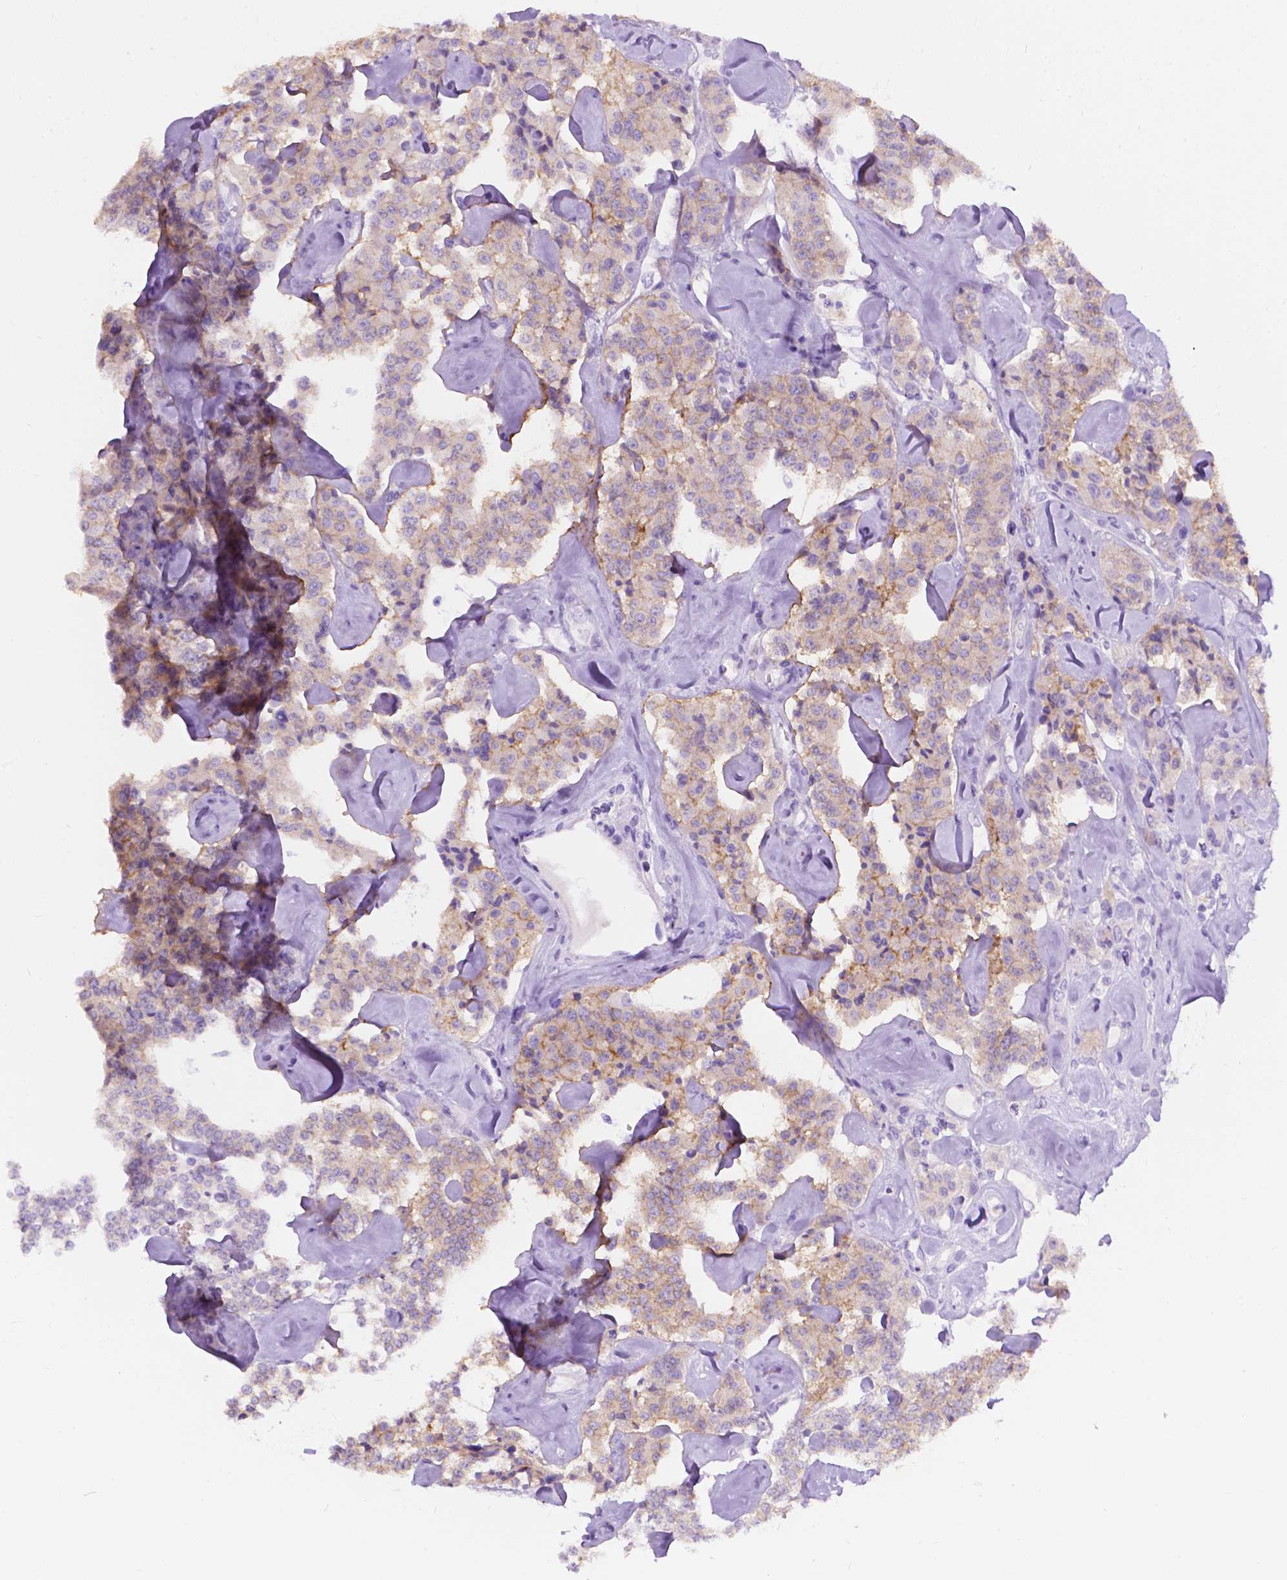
{"staining": {"intensity": "moderate", "quantity": "<25%", "location": "cytoplasmic/membranous"}, "tissue": "carcinoid", "cell_type": "Tumor cells", "image_type": "cancer", "snomed": [{"axis": "morphology", "description": "Carcinoid, malignant, NOS"}, {"axis": "topography", "description": "Pancreas"}], "caption": "Malignant carcinoid stained for a protein shows moderate cytoplasmic/membranous positivity in tumor cells.", "gene": "GNAO1", "patient": {"sex": "male", "age": 41}}